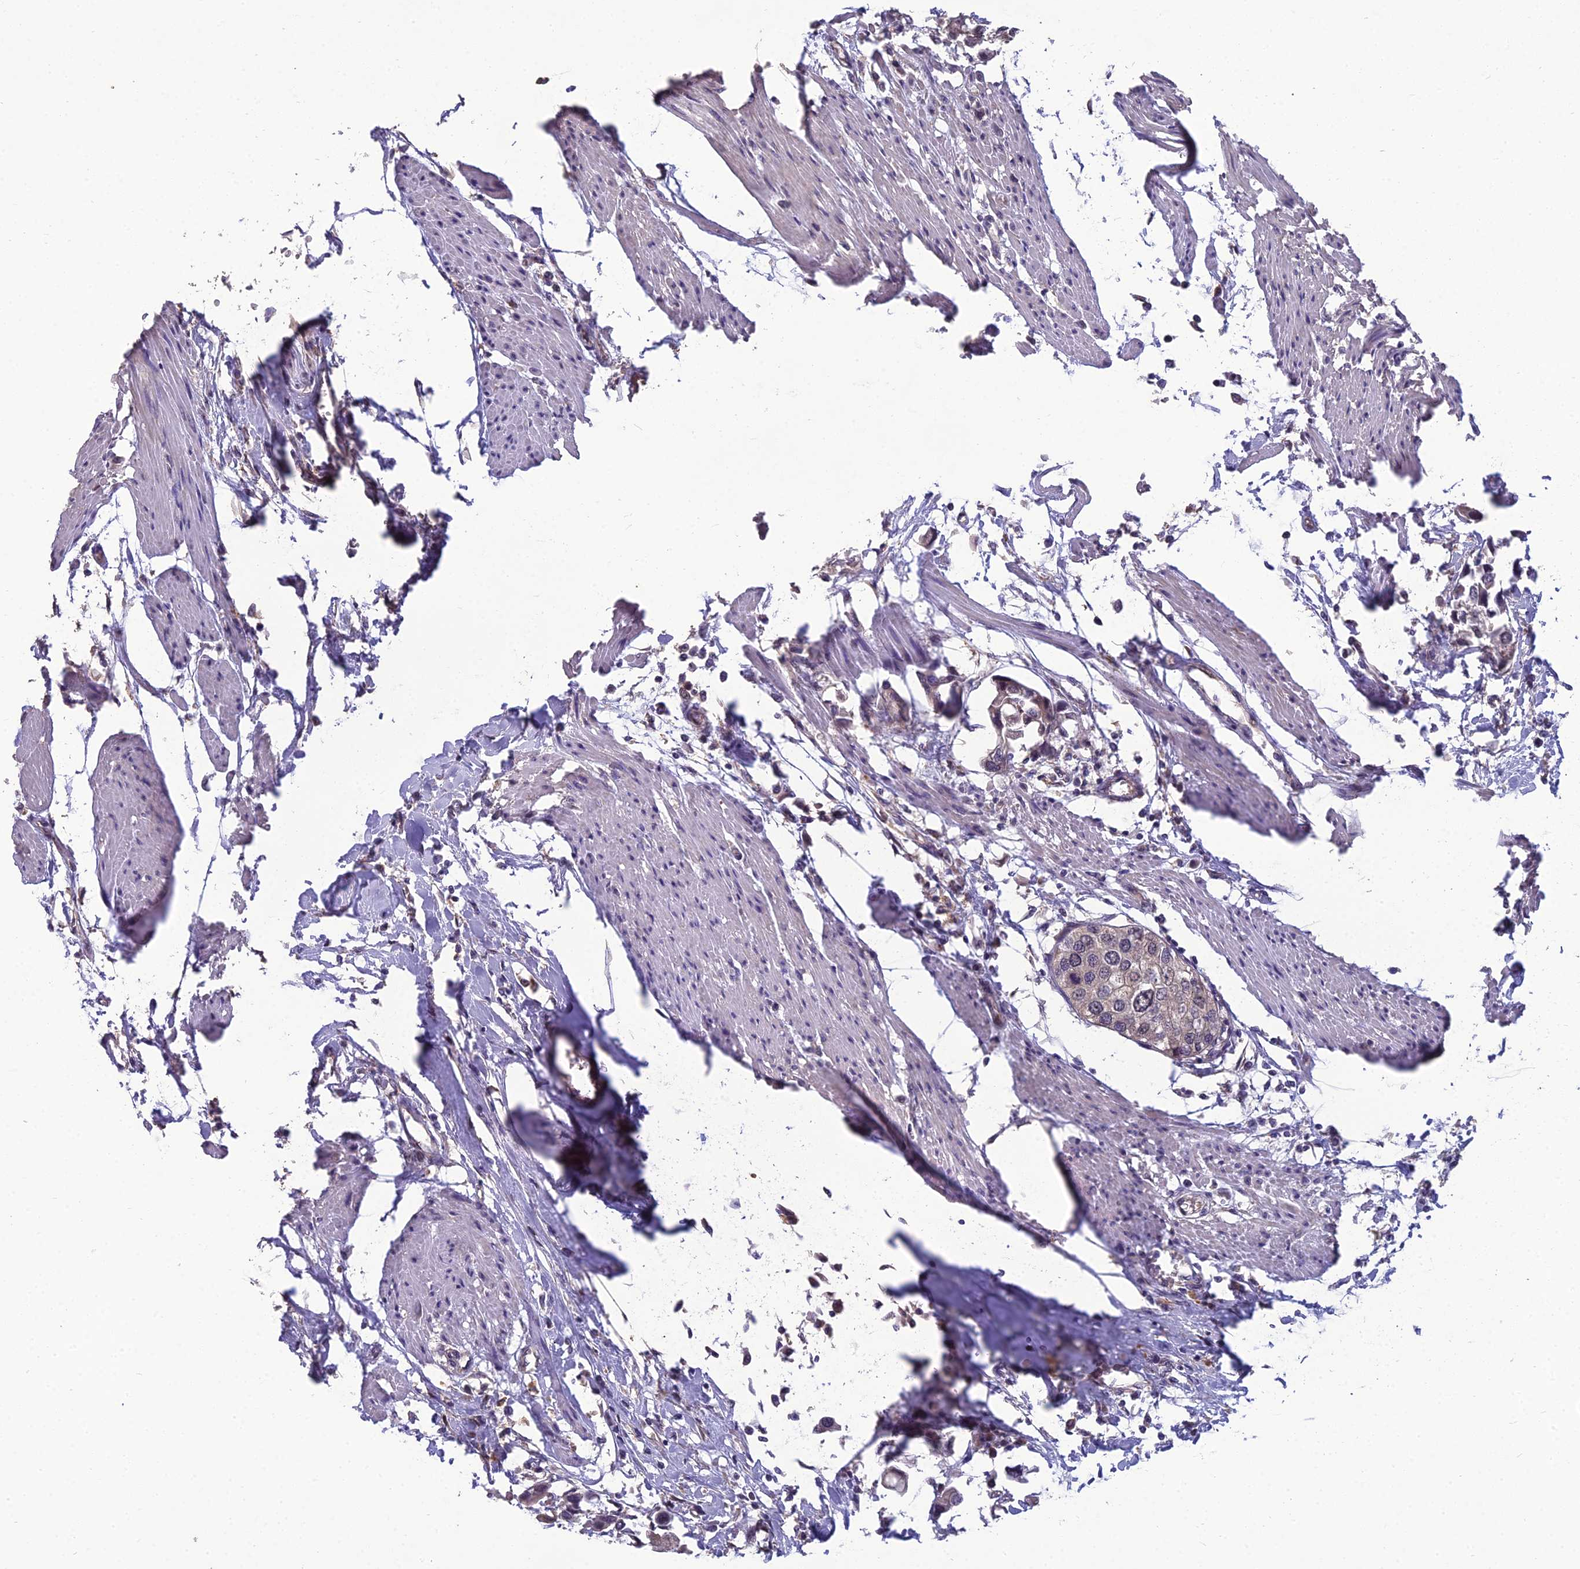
{"staining": {"intensity": "negative", "quantity": "none", "location": "none"}, "tissue": "urothelial cancer", "cell_type": "Tumor cells", "image_type": "cancer", "snomed": [{"axis": "morphology", "description": "Urothelial carcinoma, High grade"}, {"axis": "topography", "description": "Urinary bladder"}], "caption": "There is no significant positivity in tumor cells of urothelial carcinoma (high-grade).", "gene": "GRWD1", "patient": {"sex": "male", "age": 64}}